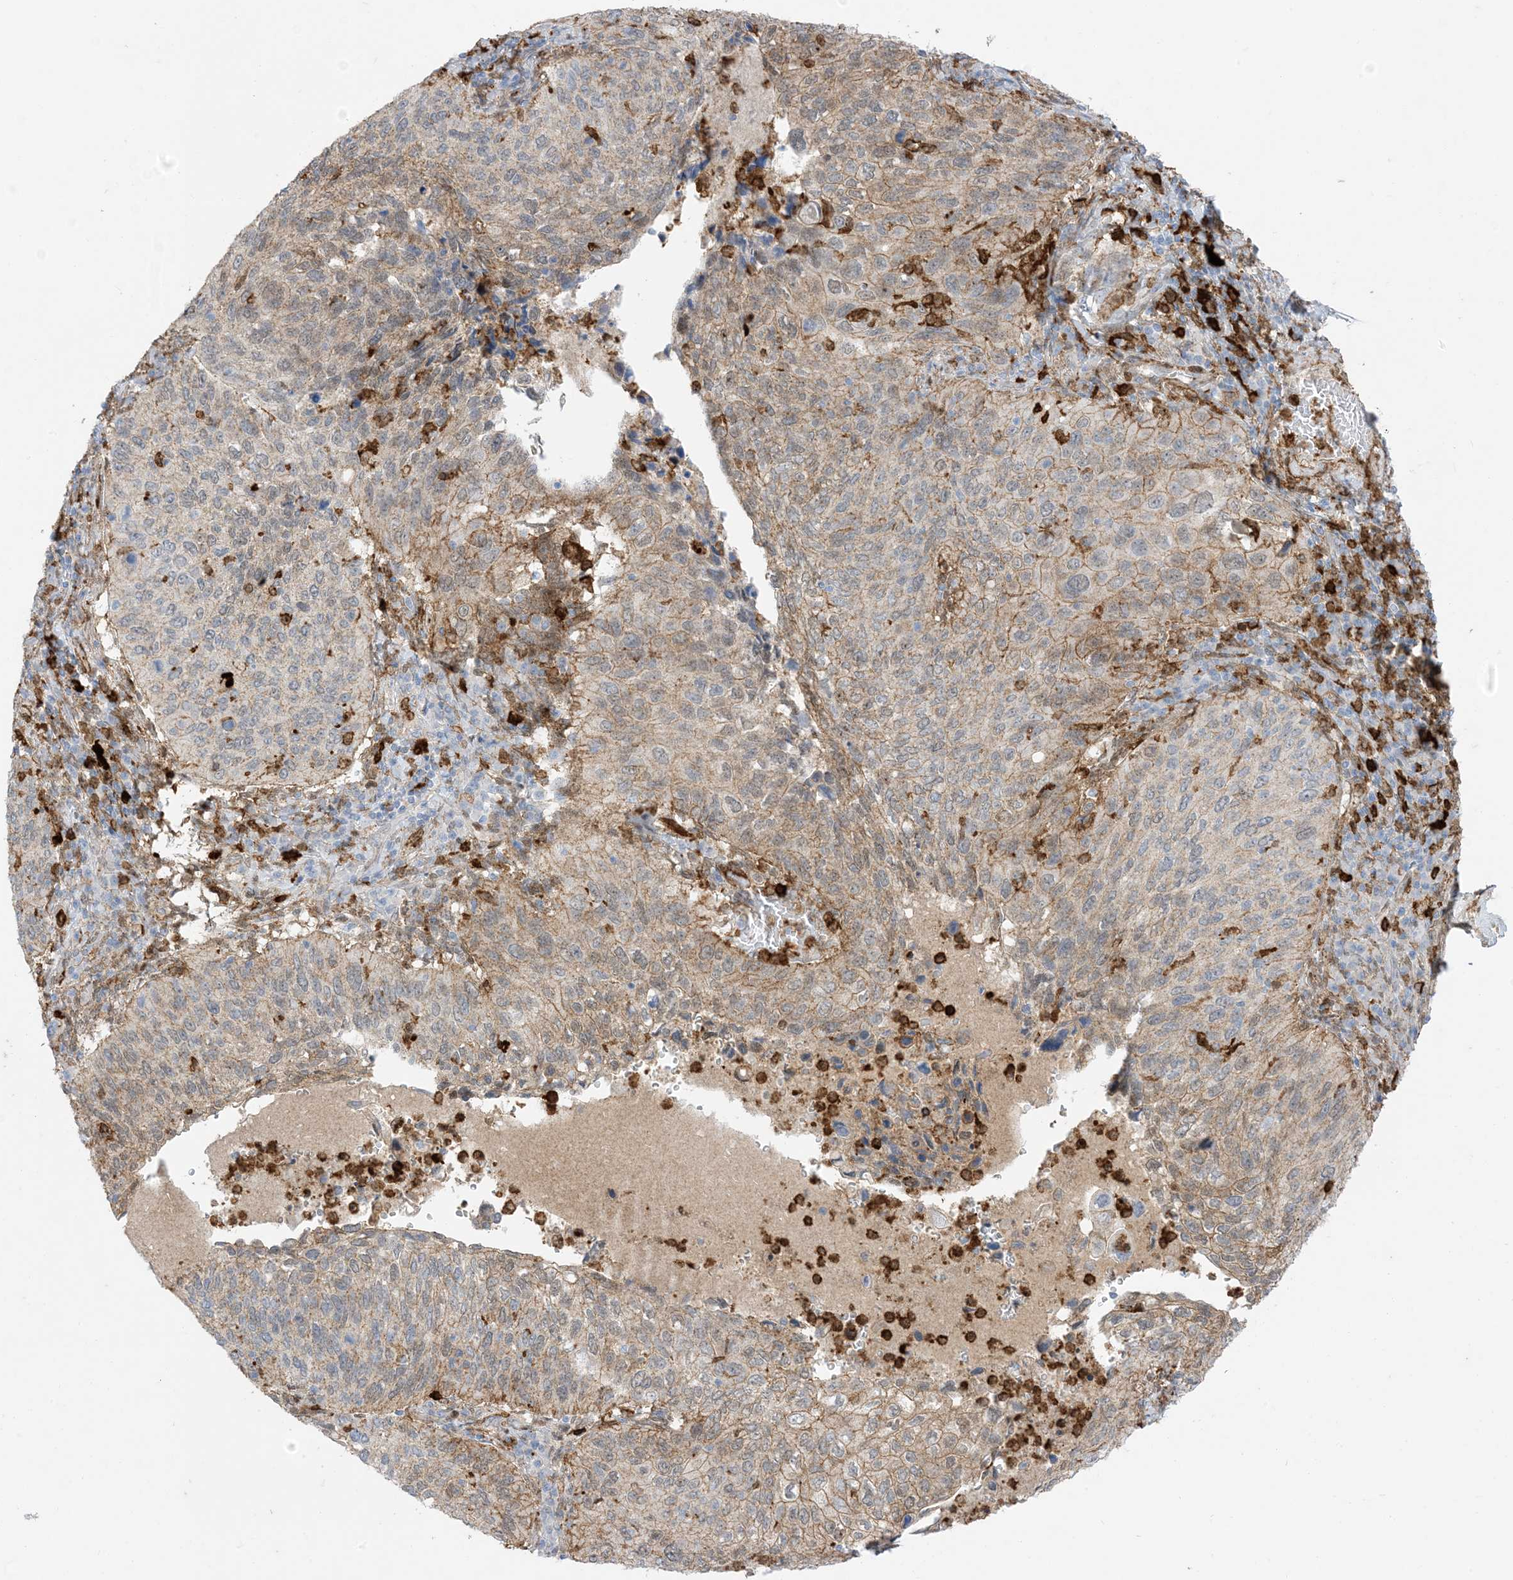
{"staining": {"intensity": "moderate", "quantity": "<25%", "location": "cytoplasmic/membranous"}, "tissue": "cervical cancer", "cell_type": "Tumor cells", "image_type": "cancer", "snomed": [{"axis": "morphology", "description": "Squamous cell carcinoma, NOS"}, {"axis": "topography", "description": "Cervix"}], "caption": "Human cervical cancer stained with a brown dye demonstrates moderate cytoplasmic/membranous positive expression in about <25% of tumor cells.", "gene": "GSN", "patient": {"sex": "female", "age": 38}}